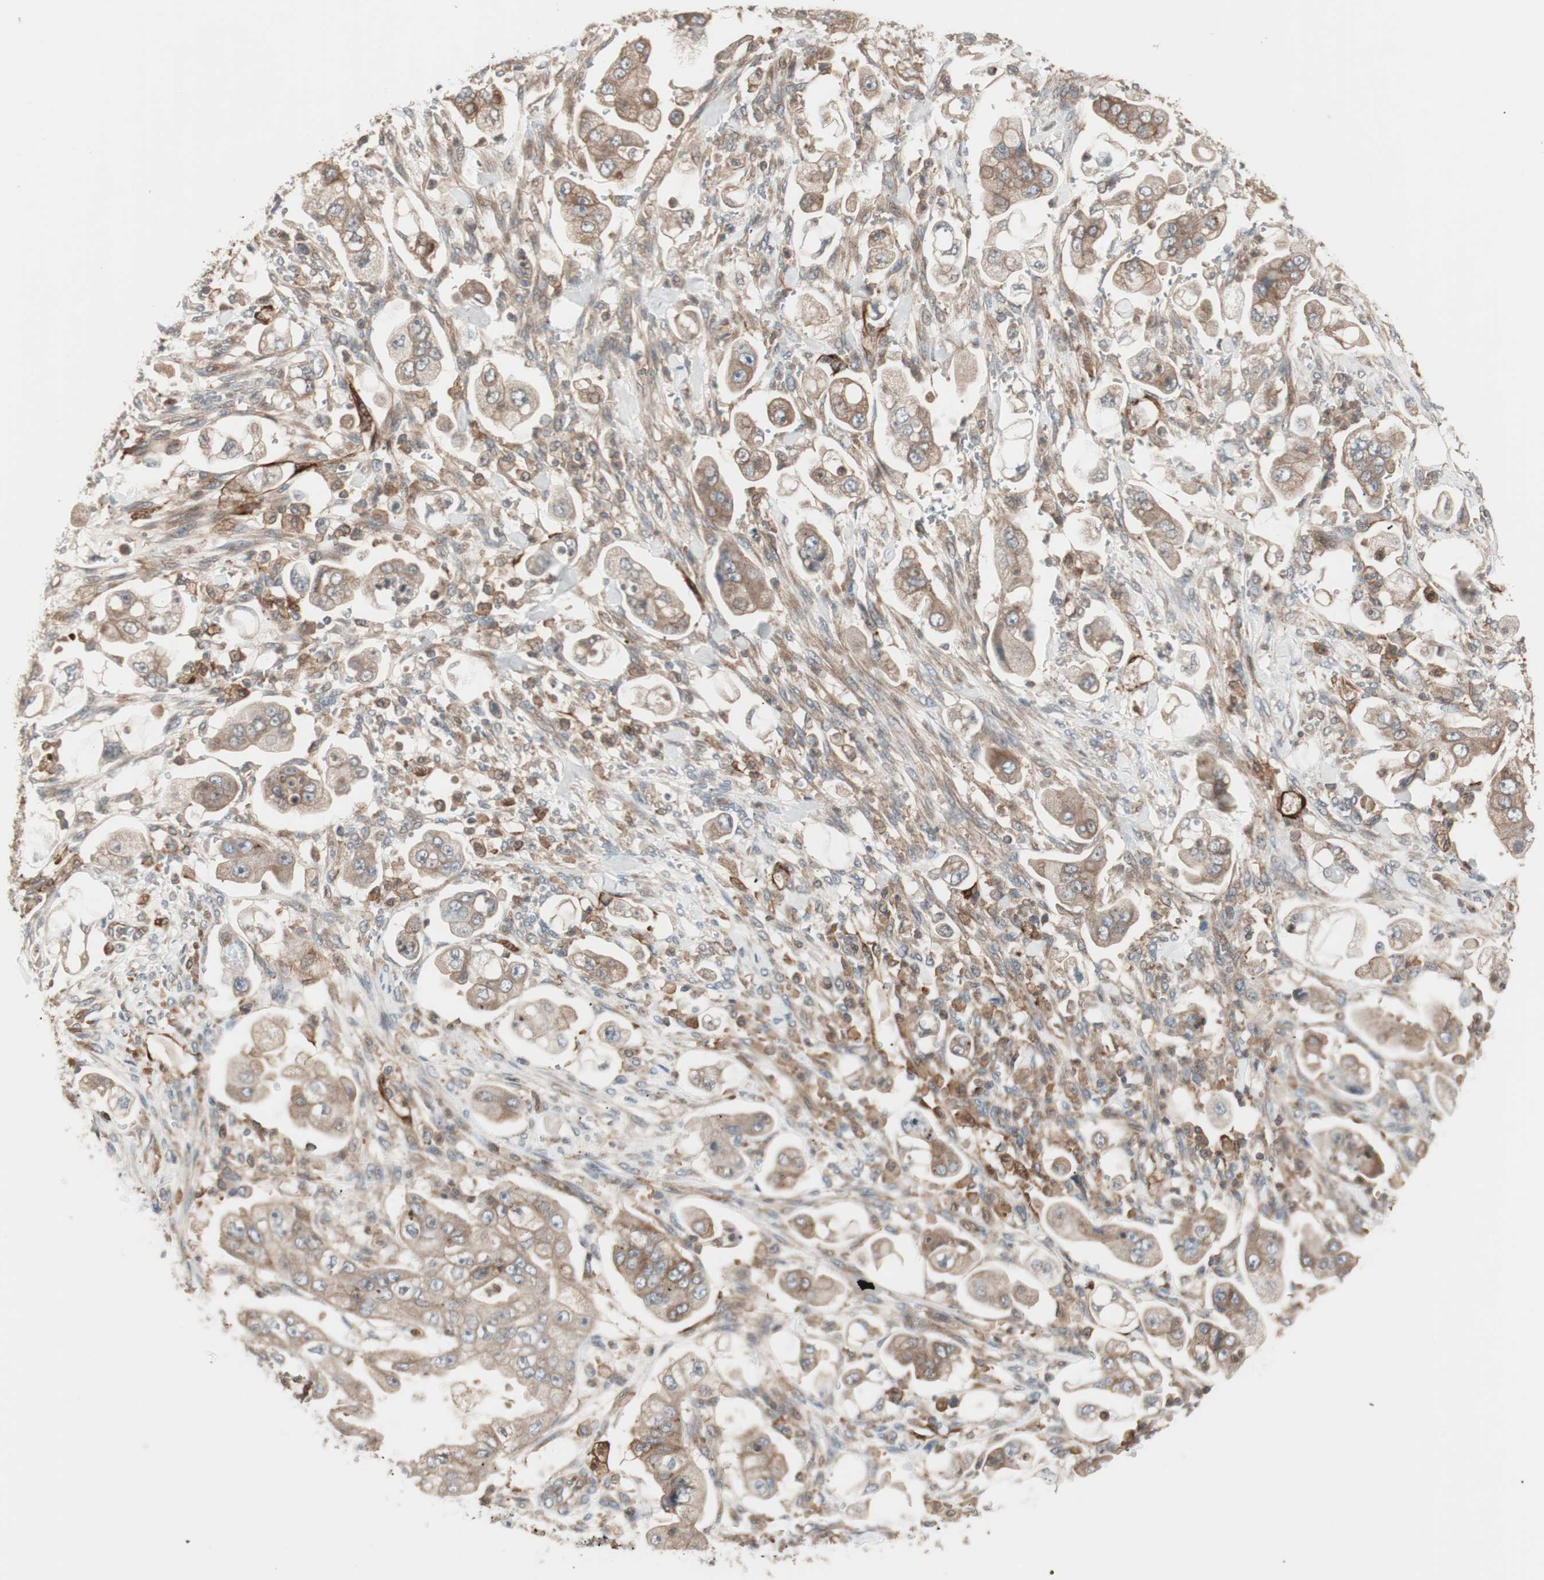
{"staining": {"intensity": "moderate", "quantity": ">75%", "location": "cytoplasmic/membranous"}, "tissue": "stomach cancer", "cell_type": "Tumor cells", "image_type": "cancer", "snomed": [{"axis": "morphology", "description": "Adenocarcinoma, NOS"}, {"axis": "topography", "description": "Stomach"}], "caption": "Immunohistochemical staining of stomach cancer demonstrates medium levels of moderate cytoplasmic/membranous staining in approximately >75% of tumor cells.", "gene": "STAB1", "patient": {"sex": "male", "age": 62}}